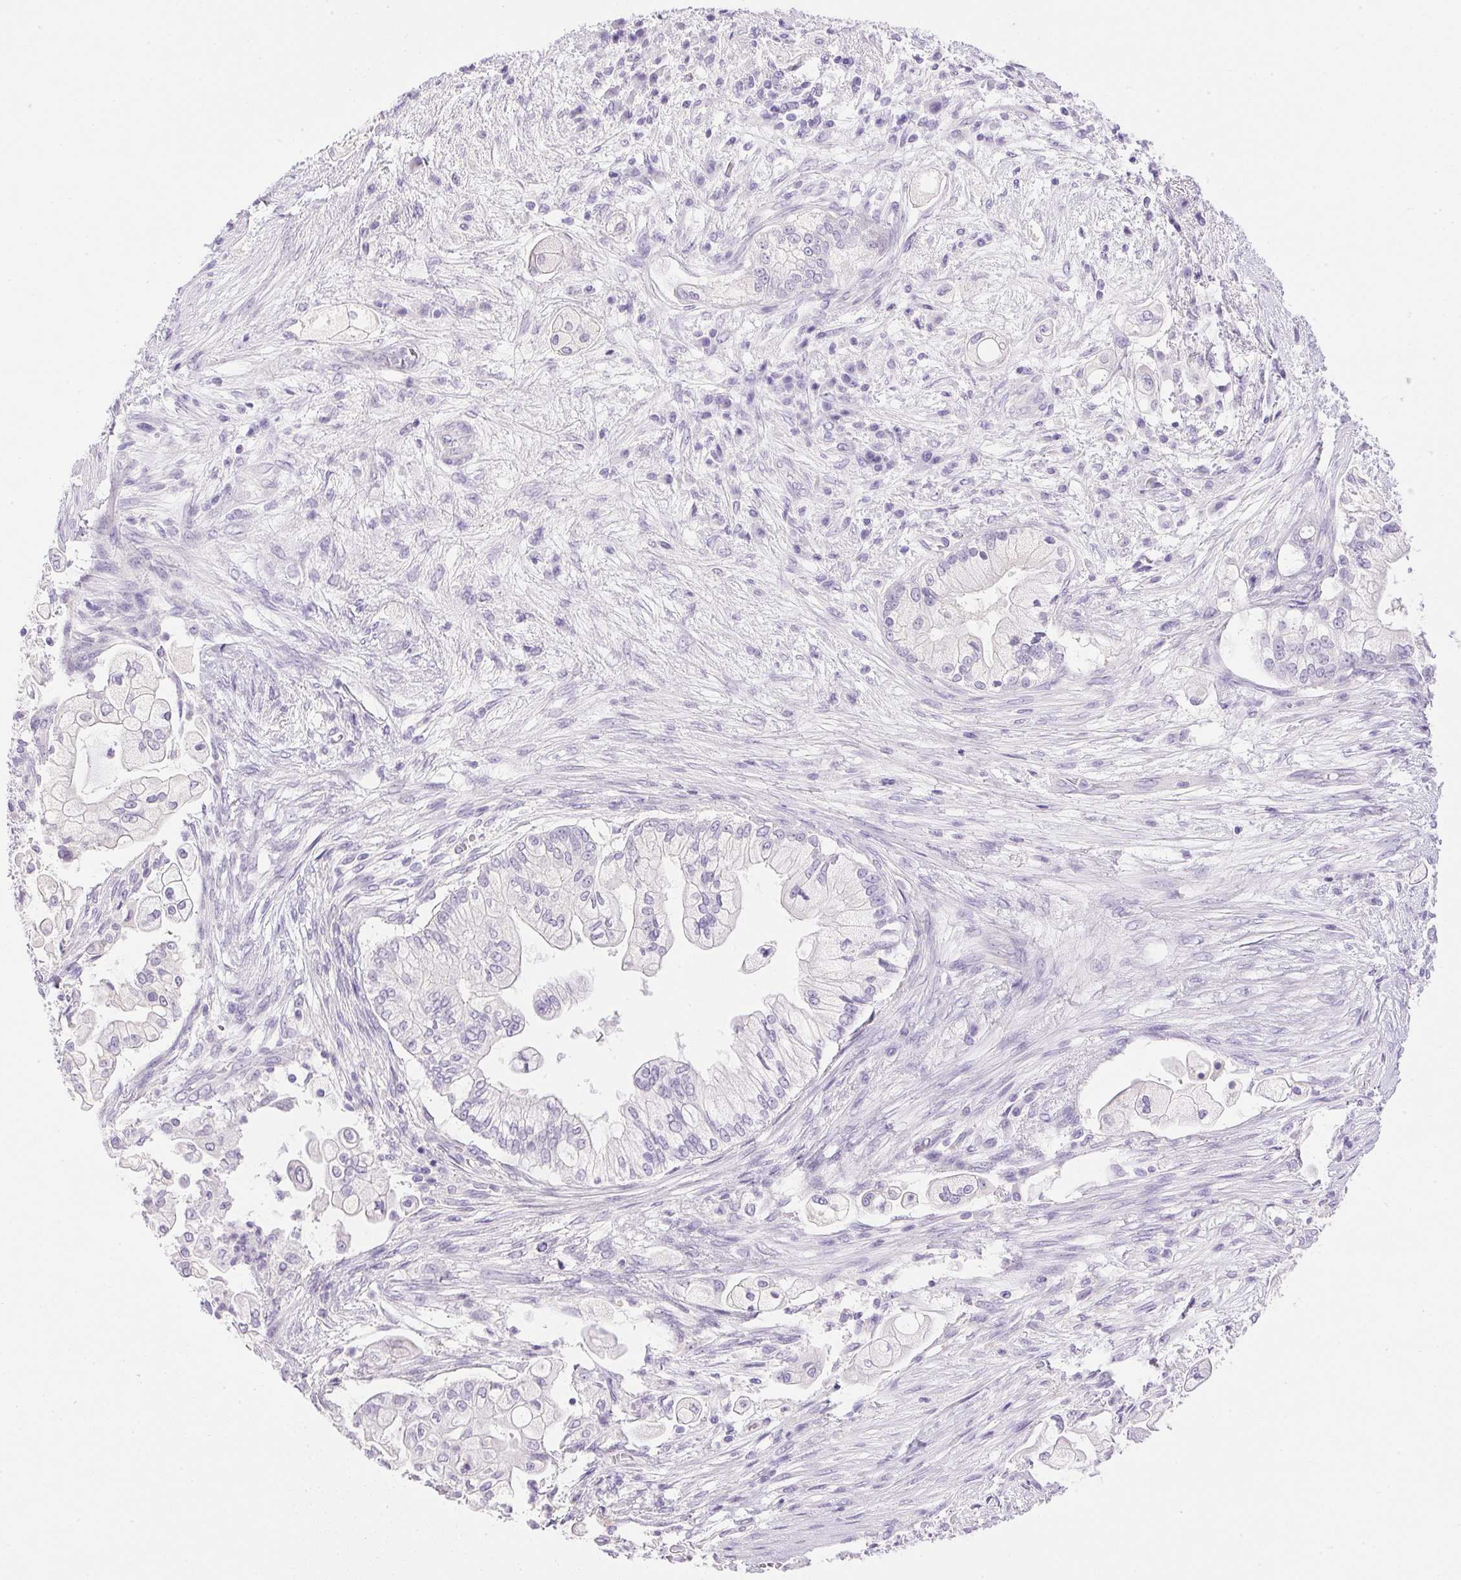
{"staining": {"intensity": "negative", "quantity": "none", "location": "none"}, "tissue": "pancreatic cancer", "cell_type": "Tumor cells", "image_type": "cancer", "snomed": [{"axis": "morphology", "description": "Adenocarcinoma, NOS"}, {"axis": "topography", "description": "Pancreas"}], "caption": "A micrograph of human pancreatic cancer is negative for staining in tumor cells.", "gene": "ATP6V0A4", "patient": {"sex": "female", "age": 69}}